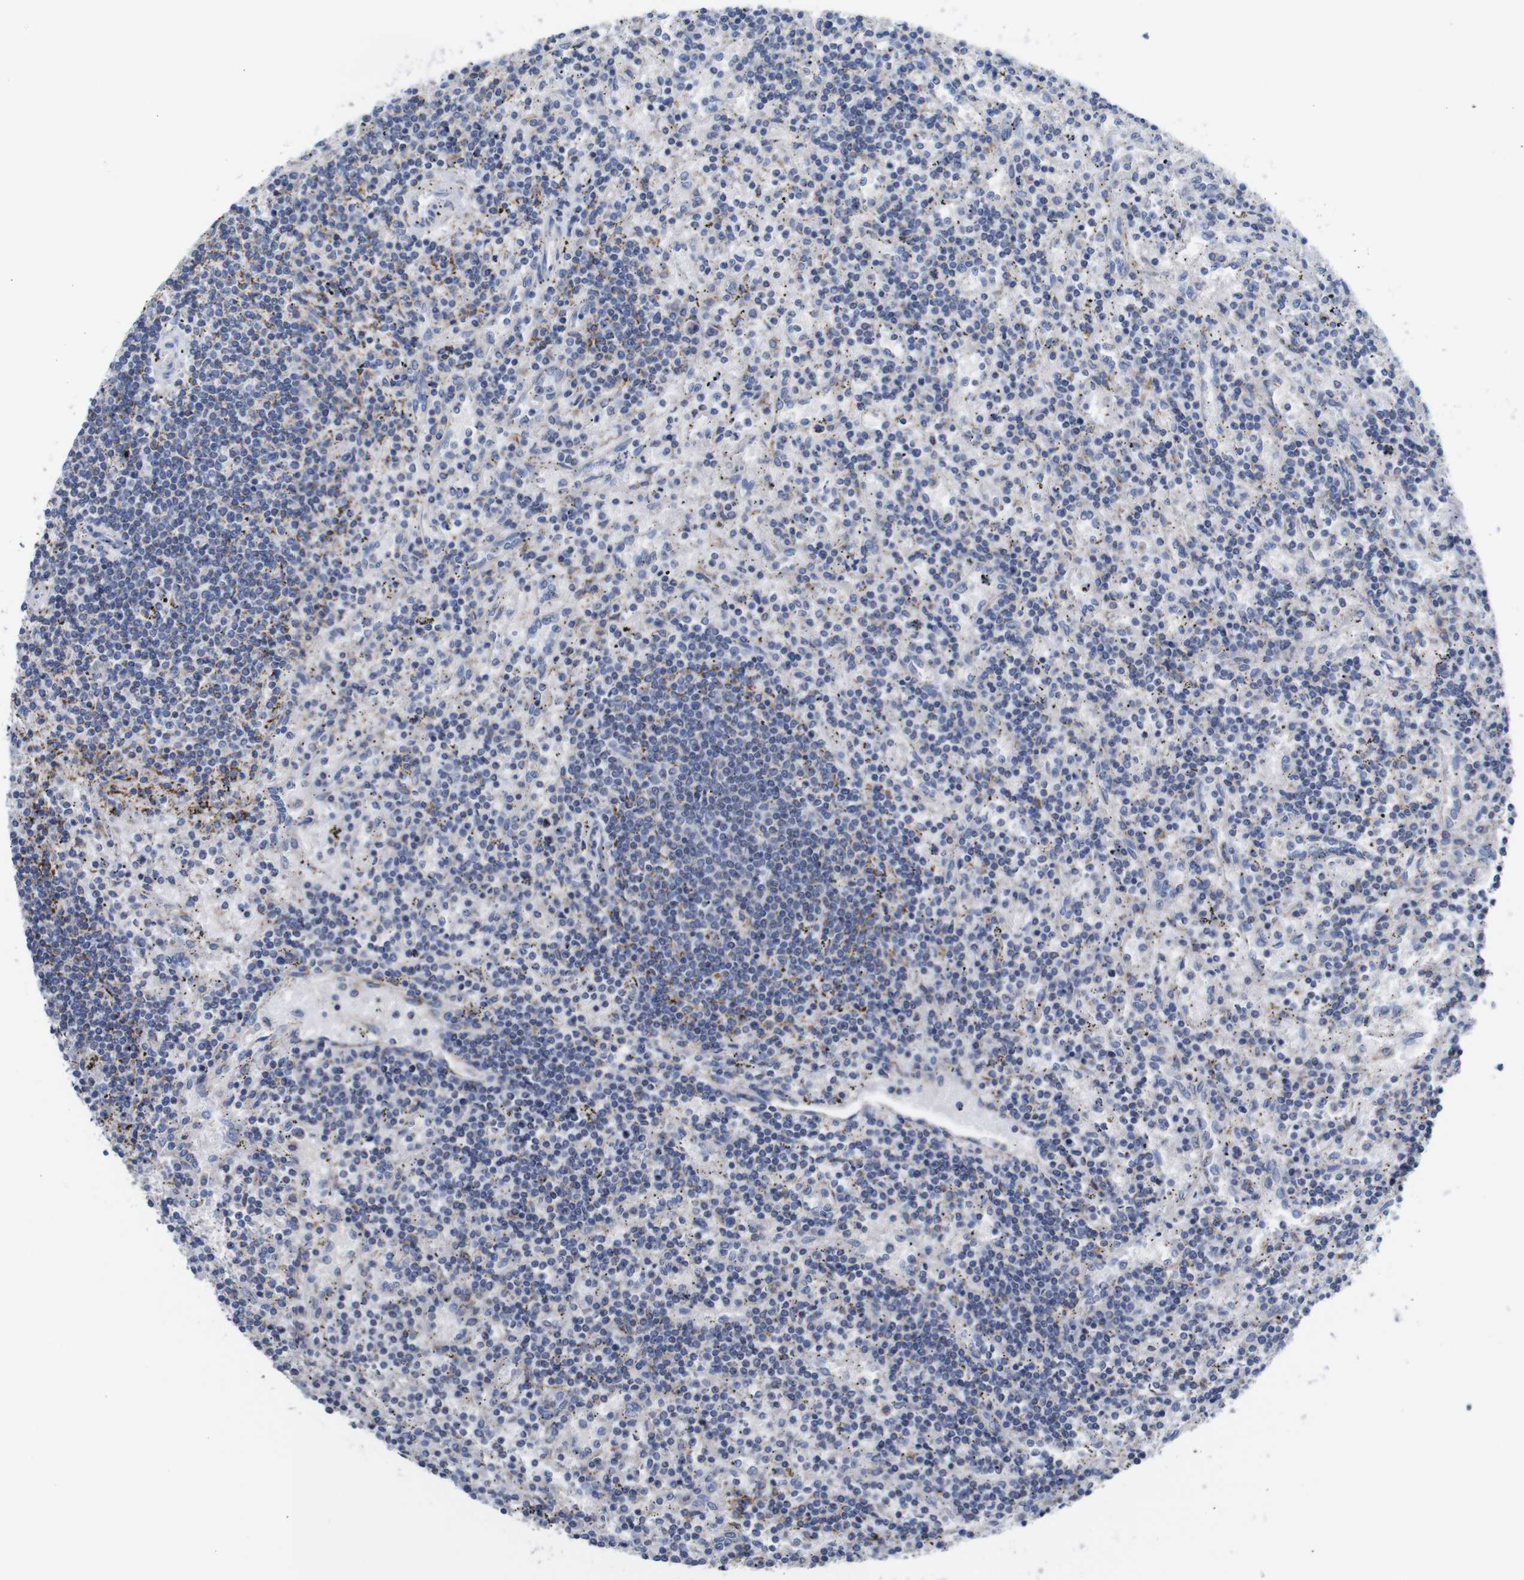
{"staining": {"intensity": "negative", "quantity": "none", "location": "none"}, "tissue": "lymphoma", "cell_type": "Tumor cells", "image_type": "cancer", "snomed": [{"axis": "morphology", "description": "Malignant lymphoma, non-Hodgkin's type, Low grade"}, {"axis": "topography", "description": "Spleen"}], "caption": "Tumor cells show no significant positivity in low-grade malignant lymphoma, non-Hodgkin's type.", "gene": "MAOA", "patient": {"sex": "male", "age": 76}}